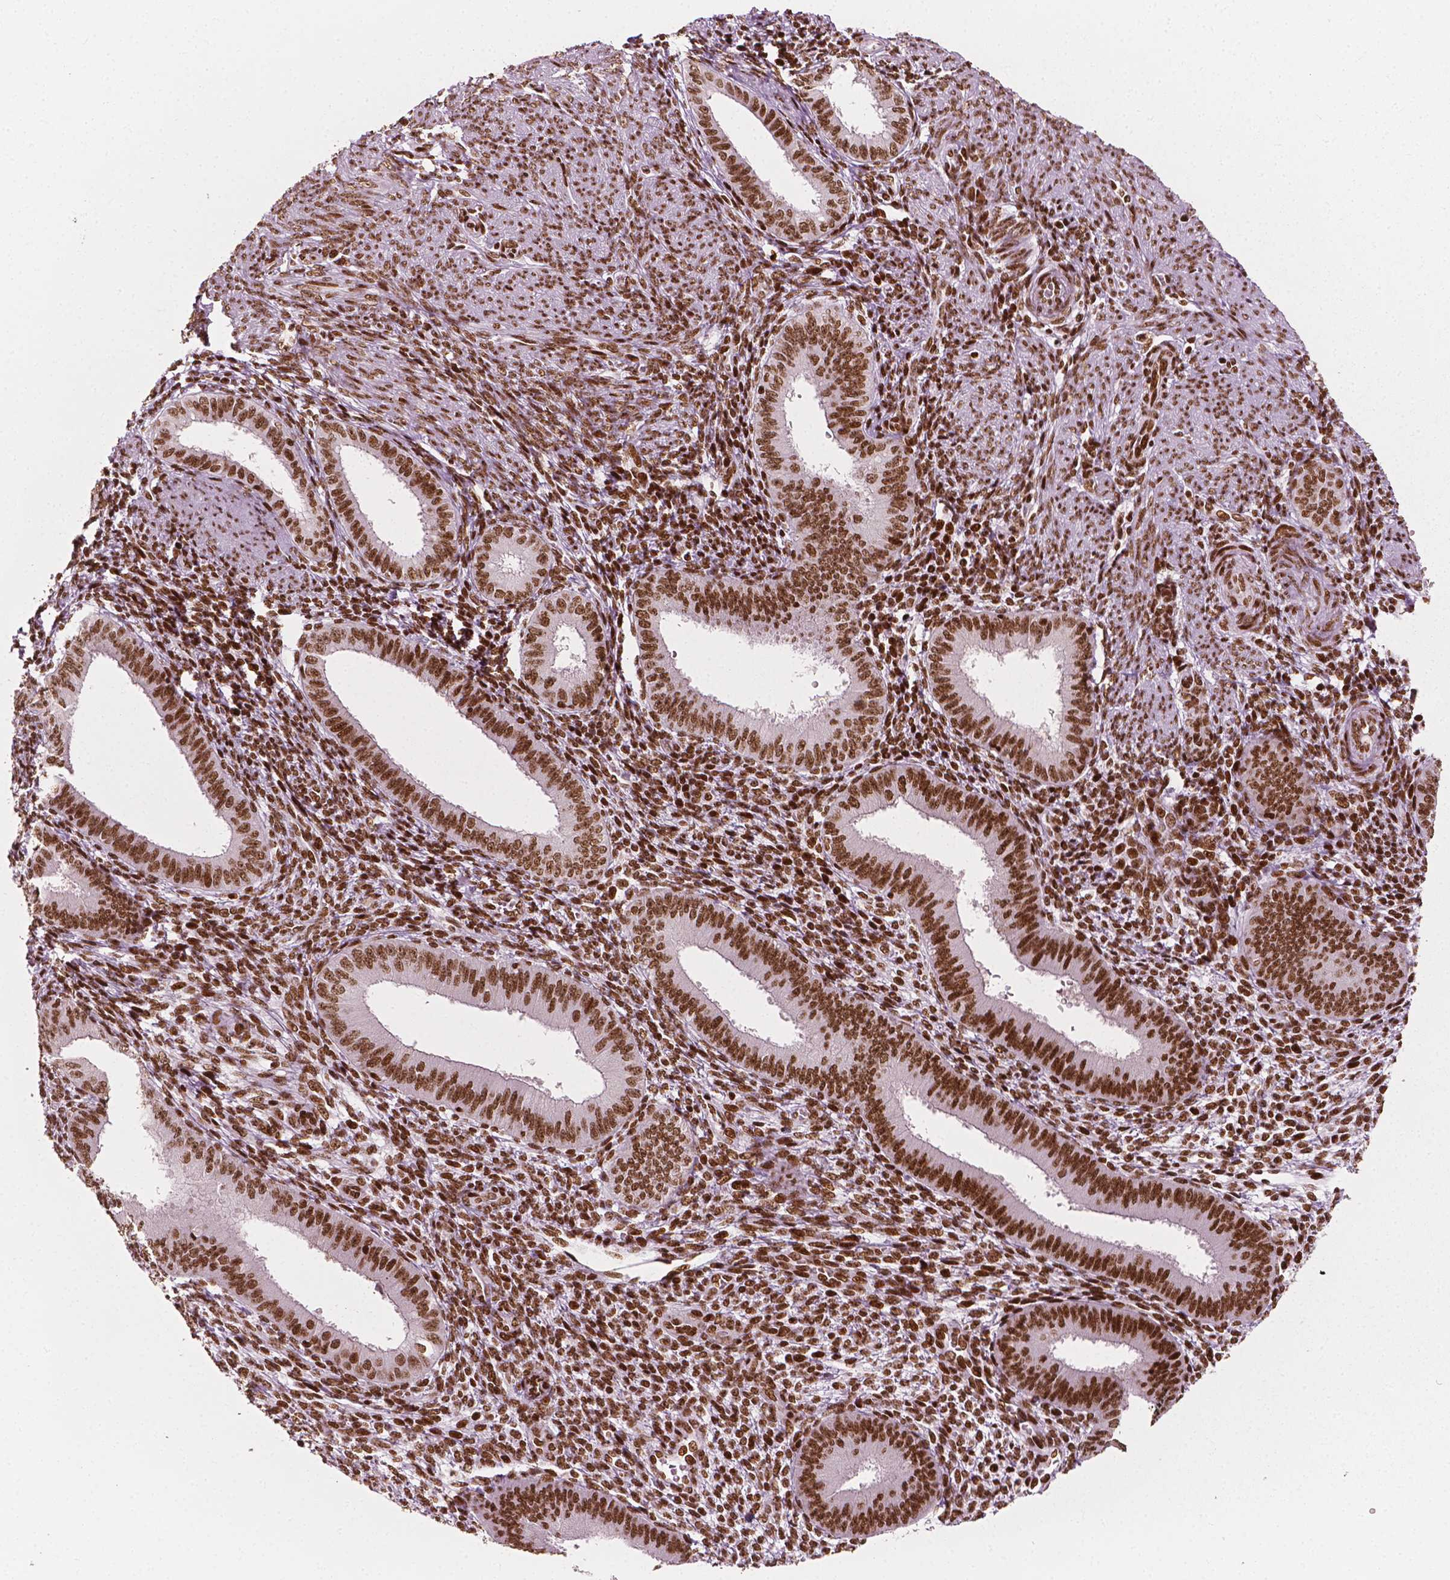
{"staining": {"intensity": "strong", "quantity": ">75%", "location": "nuclear"}, "tissue": "endometrium", "cell_type": "Cells in endometrial stroma", "image_type": "normal", "snomed": [{"axis": "morphology", "description": "Normal tissue, NOS"}, {"axis": "topography", "description": "Endometrium"}], "caption": "Cells in endometrial stroma exhibit high levels of strong nuclear positivity in approximately >75% of cells in normal human endometrium.", "gene": "CTCF", "patient": {"sex": "female", "age": 39}}